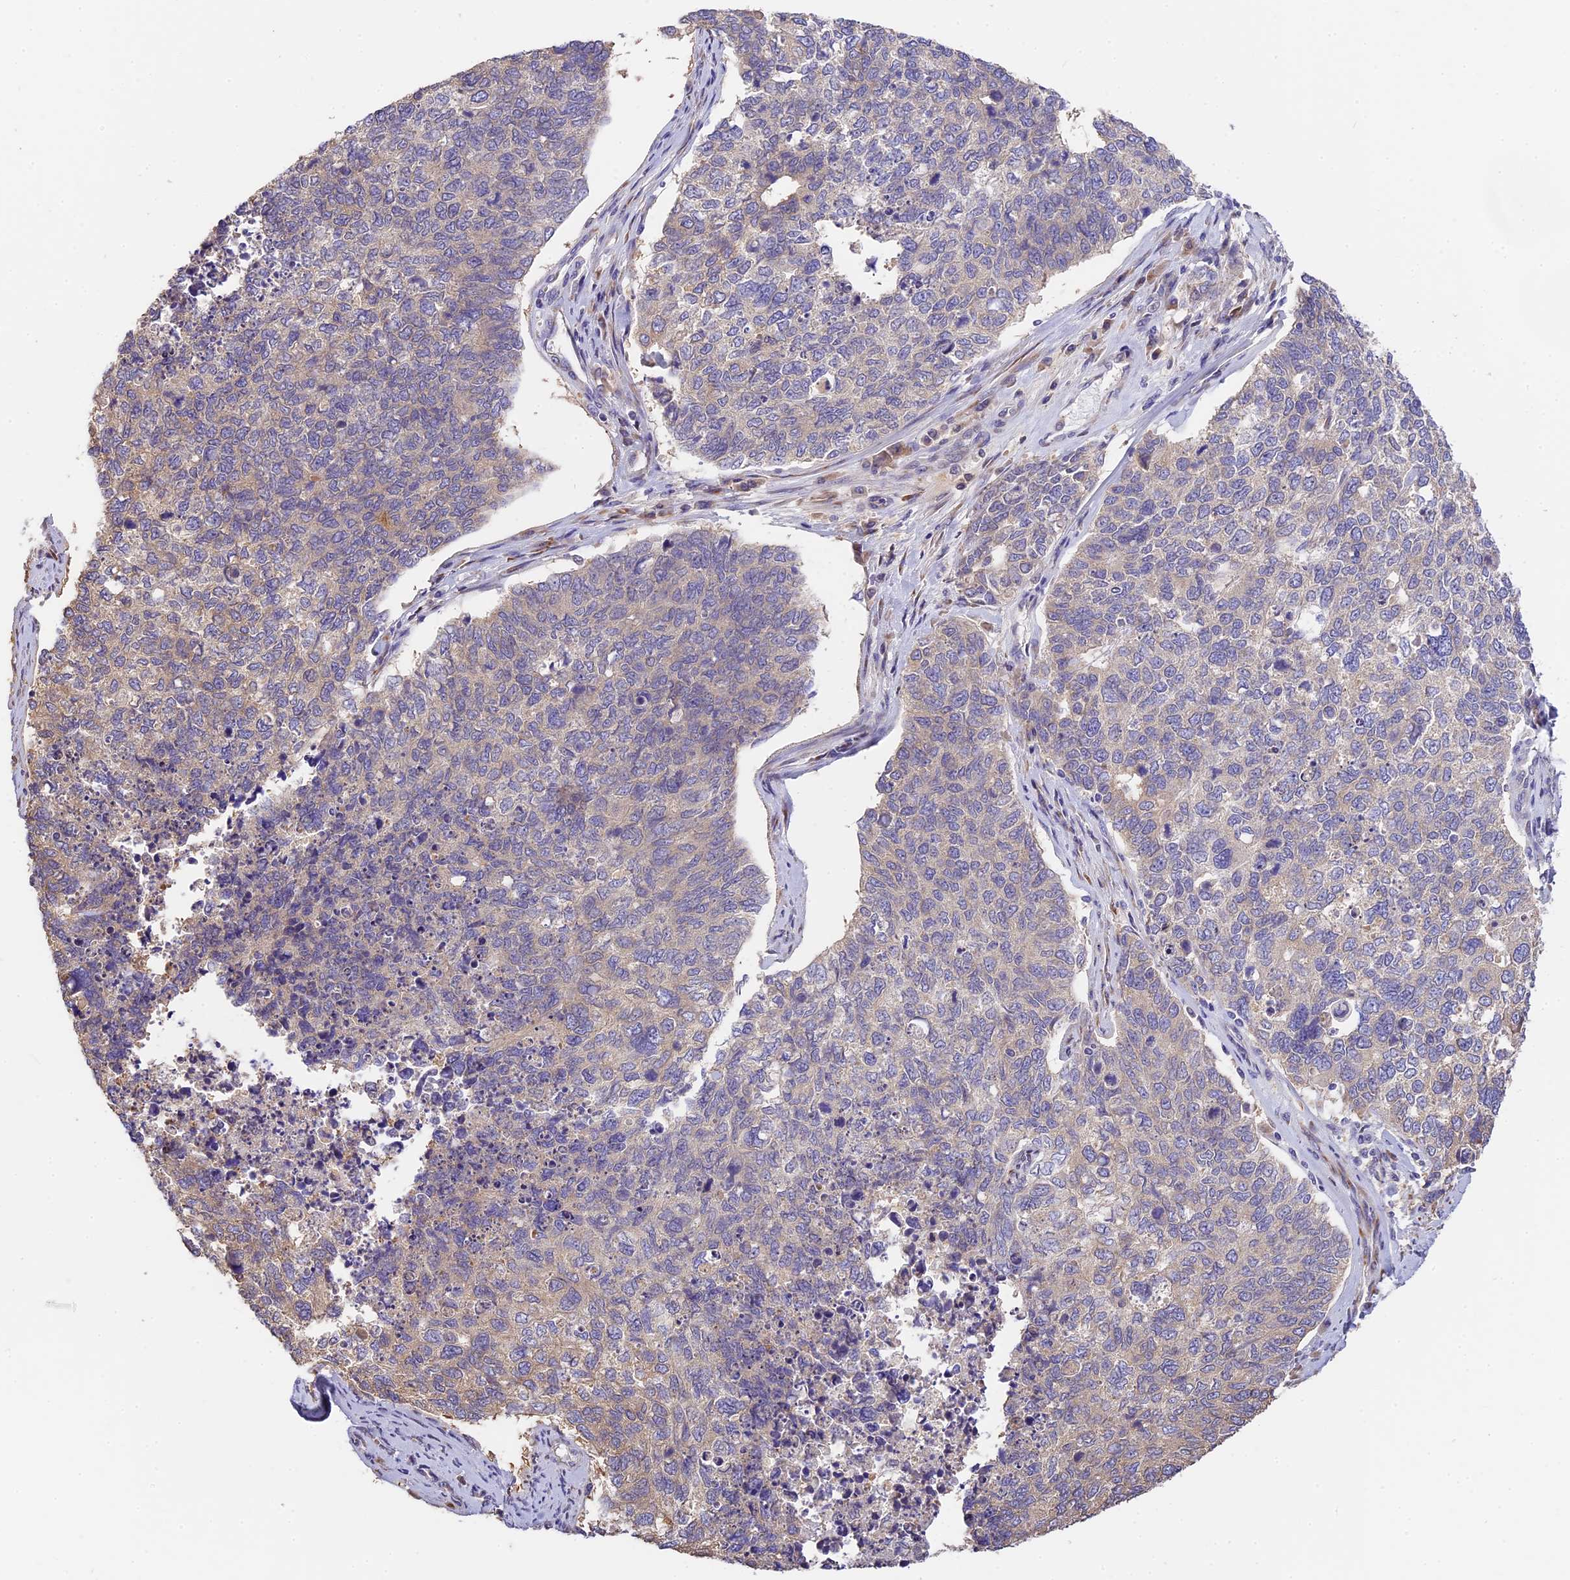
{"staining": {"intensity": "weak", "quantity": "25%-75%", "location": "cytoplasmic/membranous"}, "tissue": "cervical cancer", "cell_type": "Tumor cells", "image_type": "cancer", "snomed": [{"axis": "morphology", "description": "Squamous cell carcinoma, NOS"}, {"axis": "topography", "description": "Cervix"}], "caption": "Protein expression analysis of human squamous cell carcinoma (cervical) reveals weak cytoplasmic/membranous staining in approximately 25%-75% of tumor cells.", "gene": "BSCL2", "patient": {"sex": "female", "age": 63}}